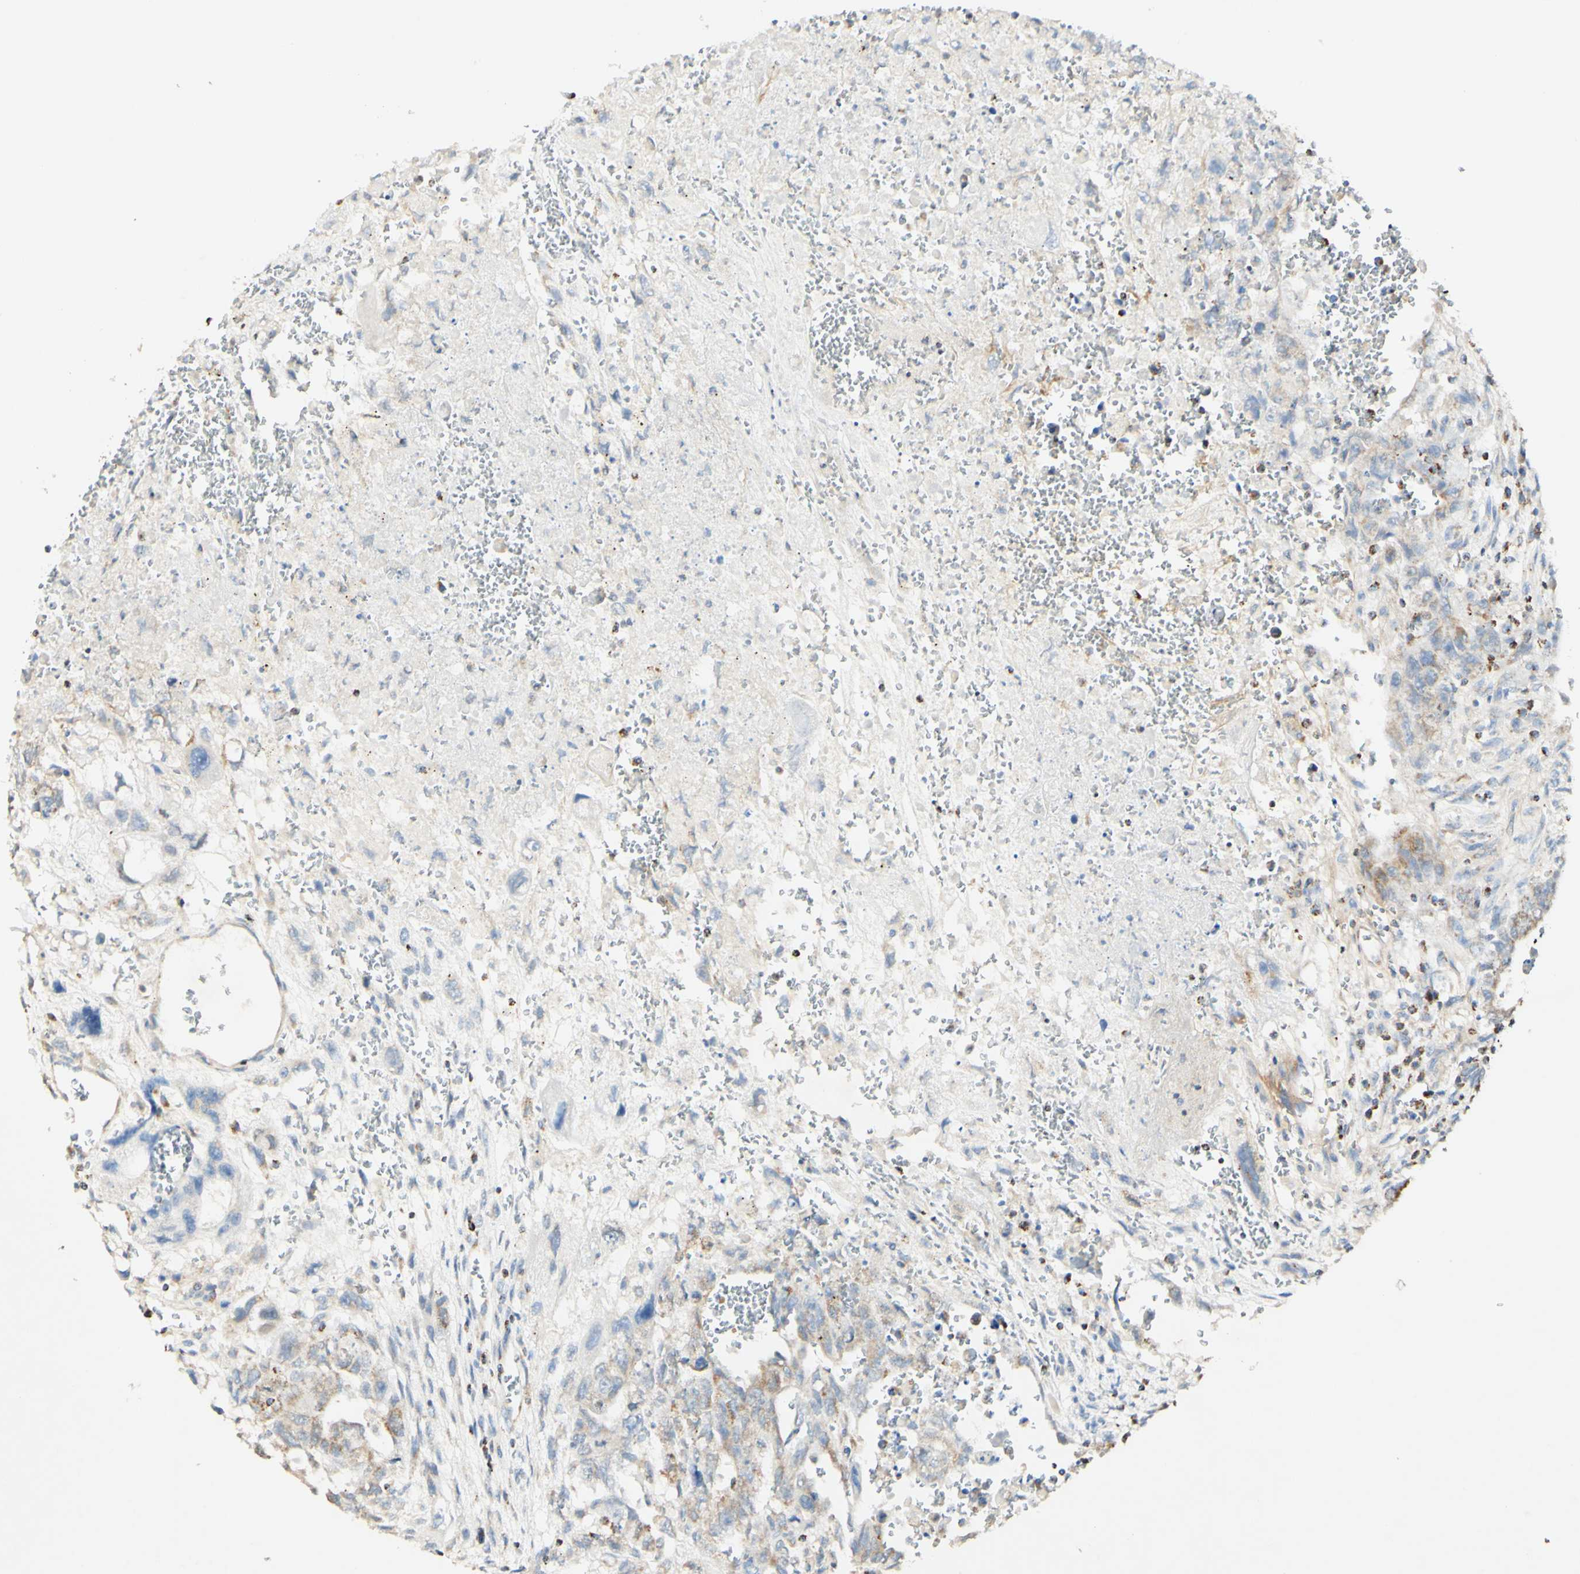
{"staining": {"intensity": "moderate", "quantity": "<25%", "location": "cytoplasmic/membranous"}, "tissue": "testis cancer", "cell_type": "Tumor cells", "image_type": "cancer", "snomed": [{"axis": "morphology", "description": "Carcinoma, Embryonal, NOS"}, {"axis": "topography", "description": "Testis"}], "caption": "Tumor cells exhibit low levels of moderate cytoplasmic/membranous positivity in about <25% of cells in testis embryonal carcinoma.", "gene": "OXCT1", "patient": {"sex": "male", "age": 28}}